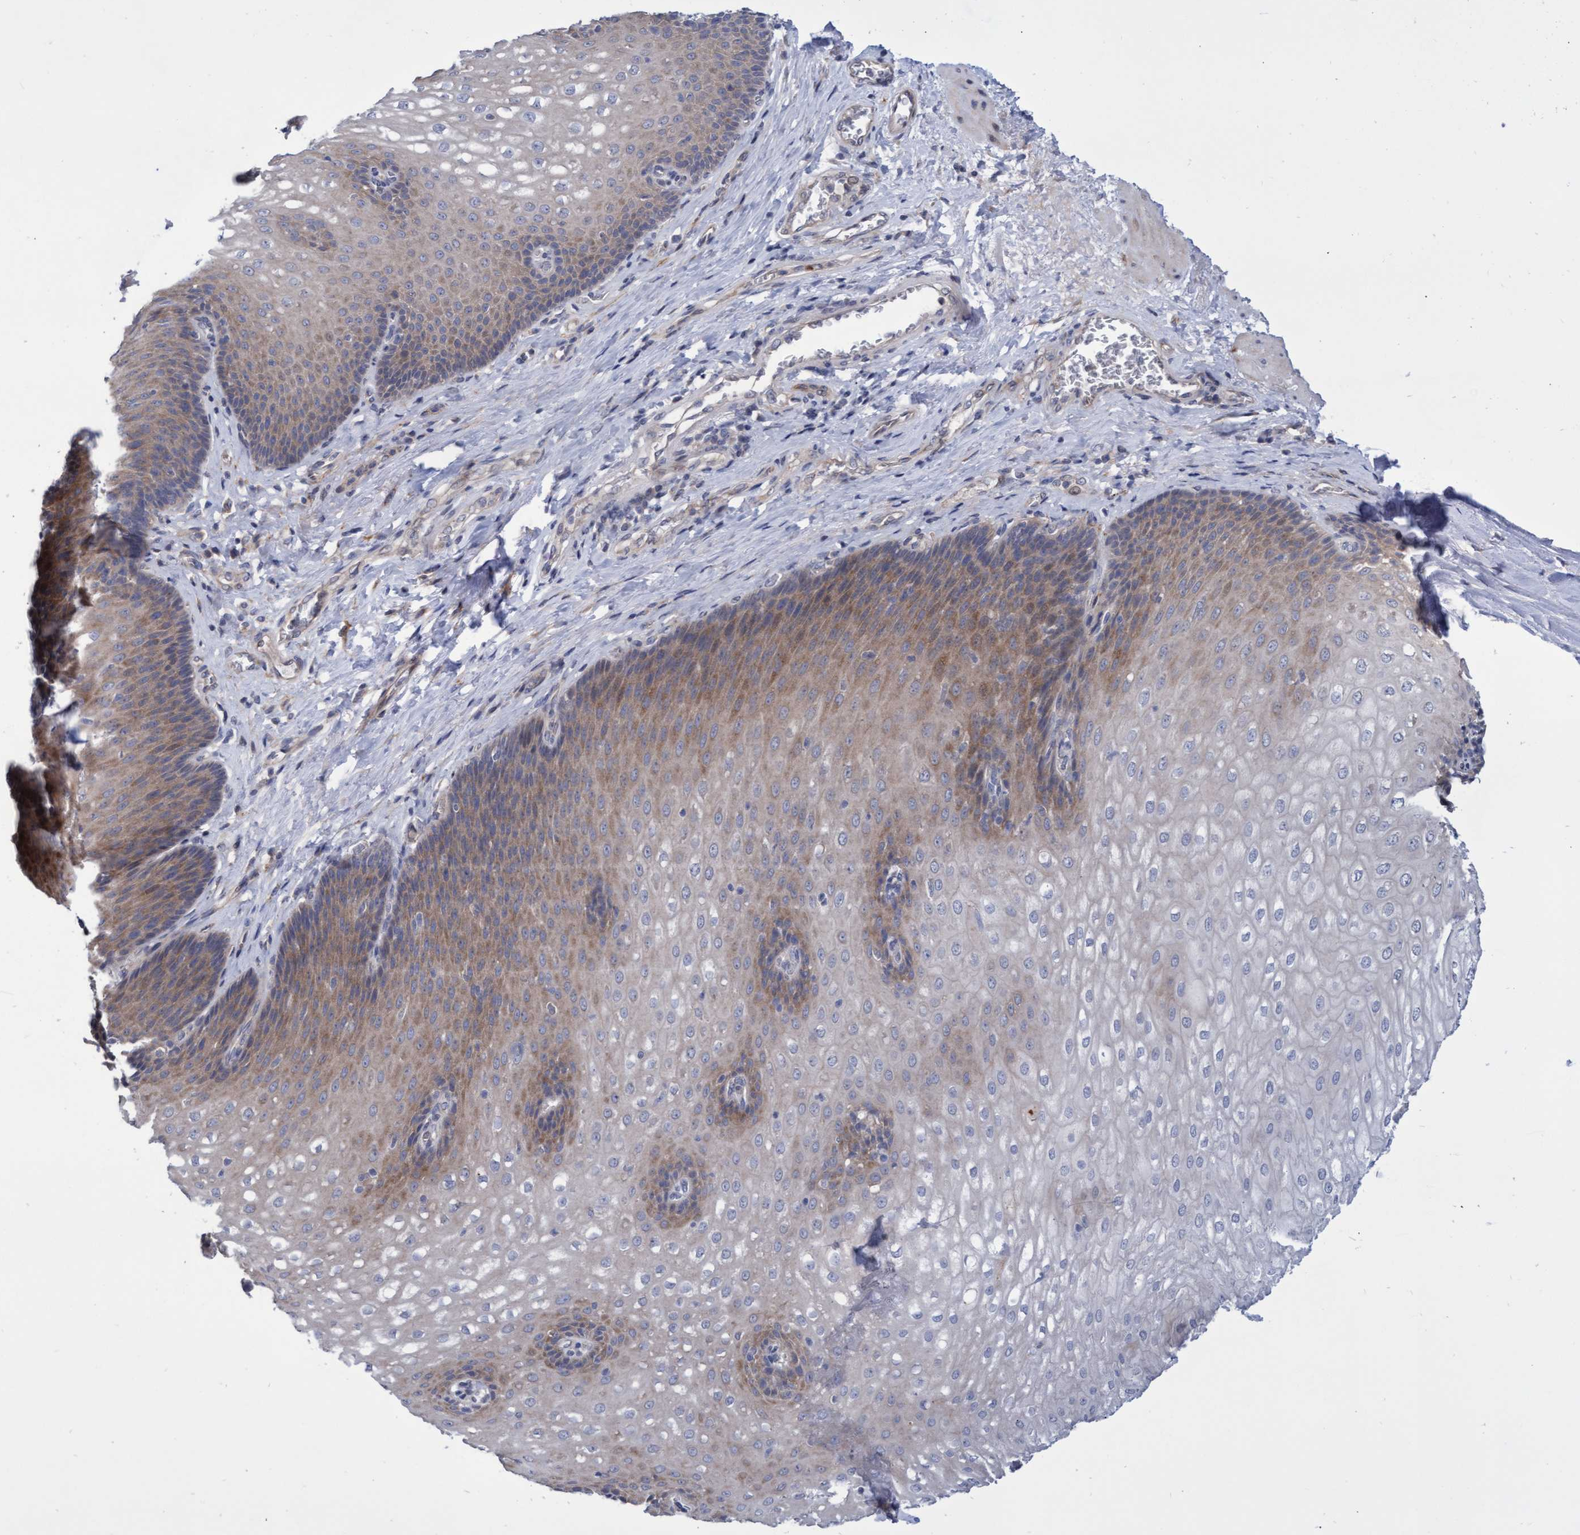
{"staining": {"intensity": "moderate", "quantity": ">75%", "location": "cytoplasmic/membranous"}, "tissue": "esophagus", "cell_type": "Squamous epithelial cells", "image_type": "normal", "snomed": [{"axis": "morphology", "description": "Normal tissue, NOS"}, {"axis": "topography", "description": "Esophagus"}], "caption": "Benign esophagus shows moderate cytoplasmic/membranous expression in approximately >75% of squamous epithelial cells, visualized by immunohistochemistry. (Stains: DAB in brown, nuclei in blue, Microscopy: brightfield microscopy at high magnification).", "gene": "ABCF2", "patient": {"sex": "male", "age": 48}}